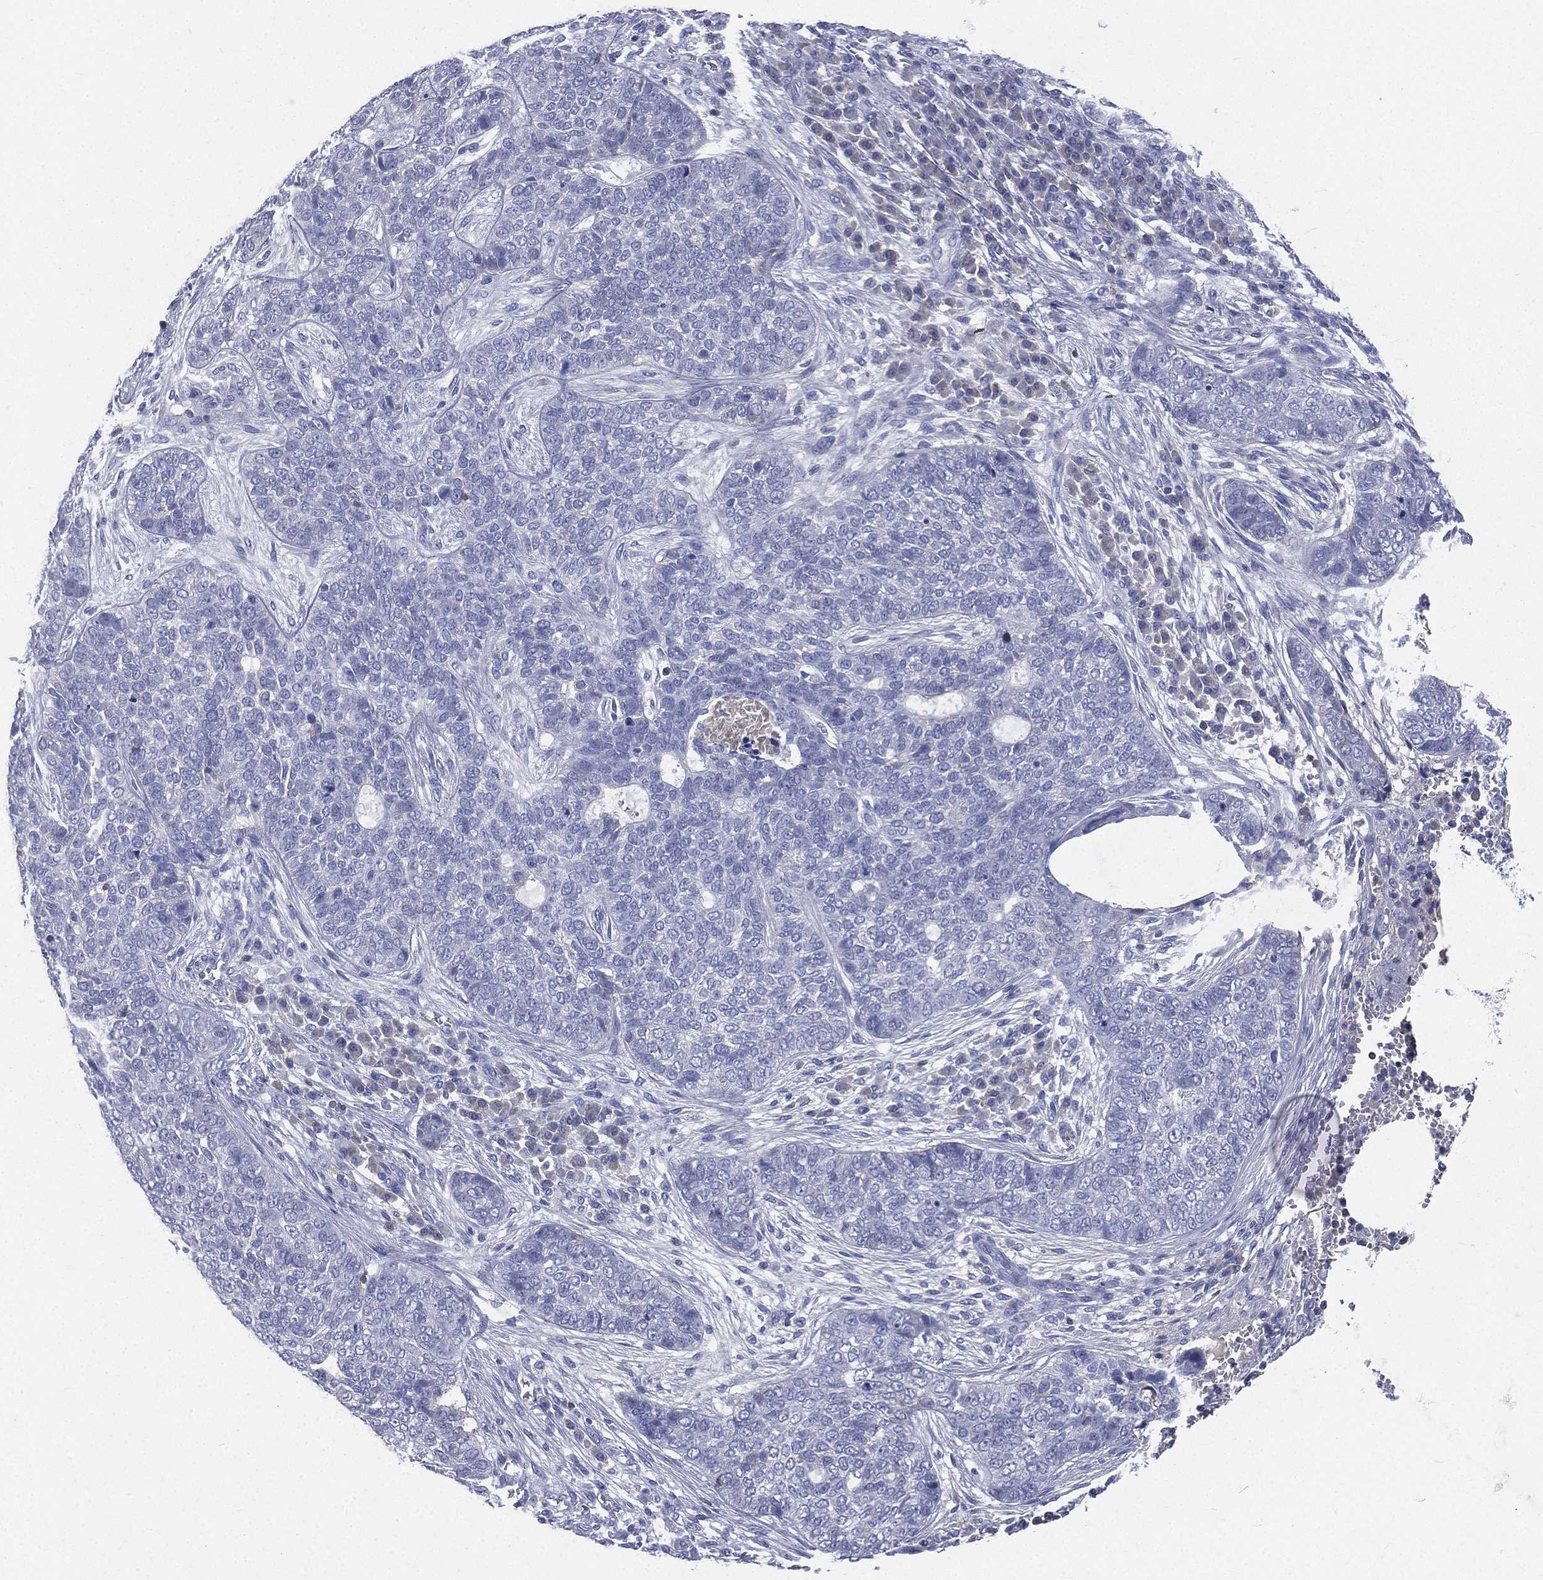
{"staining": {"intensity": "negative", "quantity": "none", "location": "none"}, "tissue": "skin cancer", "cell_type": "Tumor cells", "image_type": "cancer", "snomed": [{"axis": "morphology", "description": "Basal cell carcinoma"}, {"axis": "topography", "description": "Skin"}], "caption": "IHC photomicrograph of human basal cell carcinoma (skin) stained for a protein (brown), which exhibits no staining in tumor cells.", "gene": "CD3D", "patient": {"sex": "female", "age": 69}}